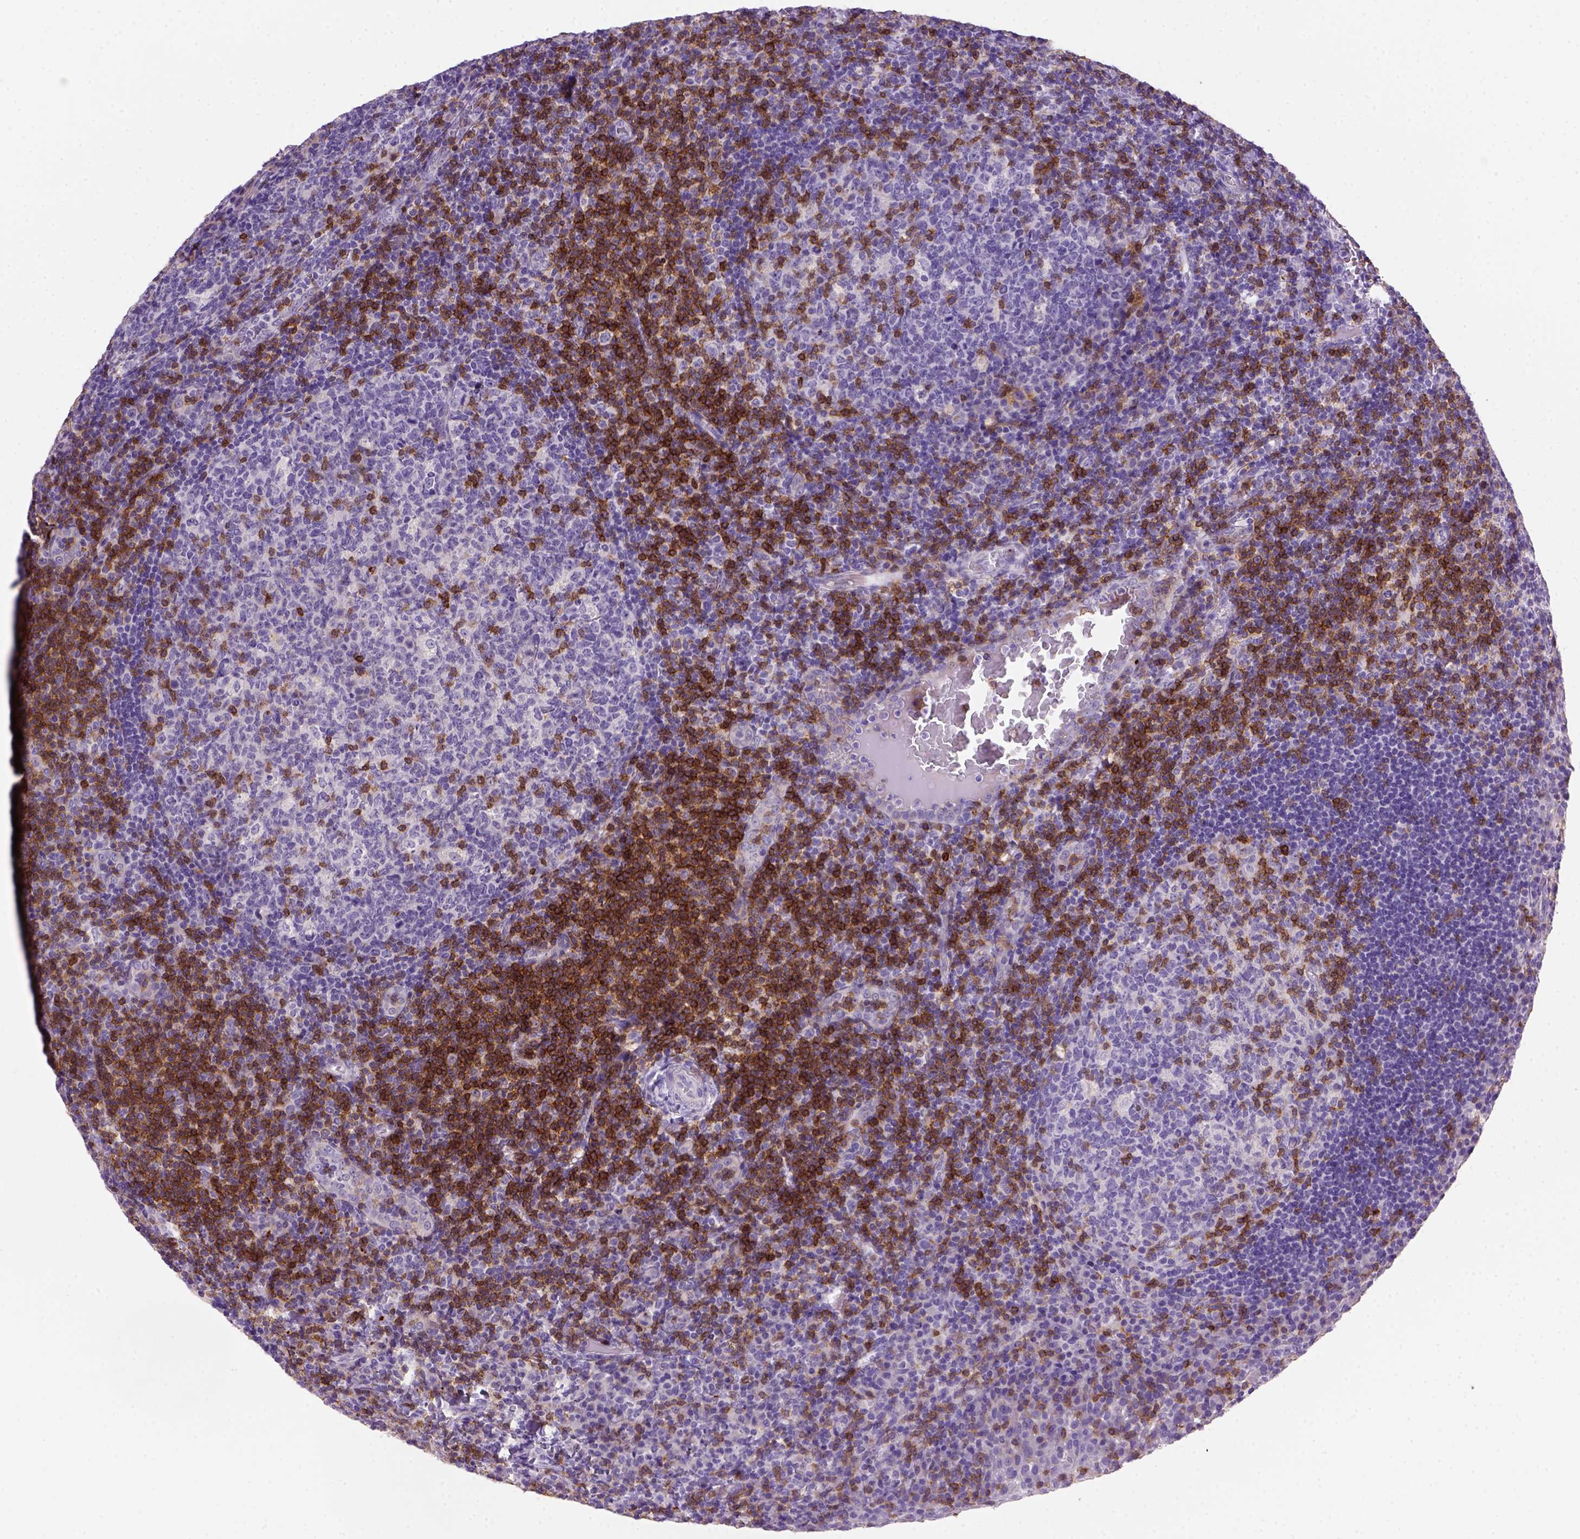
{"staining": {"intensity": "strong", "quantity": "<25%", "location": "cytoplasmic/membranous"}, "tissue": "tonsil", "cell_type": "Germinal center cells", "image_type": "normal", "snomed": [{"axis": "morphology", "description": "Normal tissue, NOS"}, {"axis": "topography", "description": "Tonsil"}], "caption": "Immunohistochemistry micrograph of benign human tonsil stained for a protein (brown), which exhibits medium levels of strong cytoplasmic/membranous positivity in about <25% of germinal center cells.", "gene": "CD3E", "patient": {"sex": "male", "age": 17}}